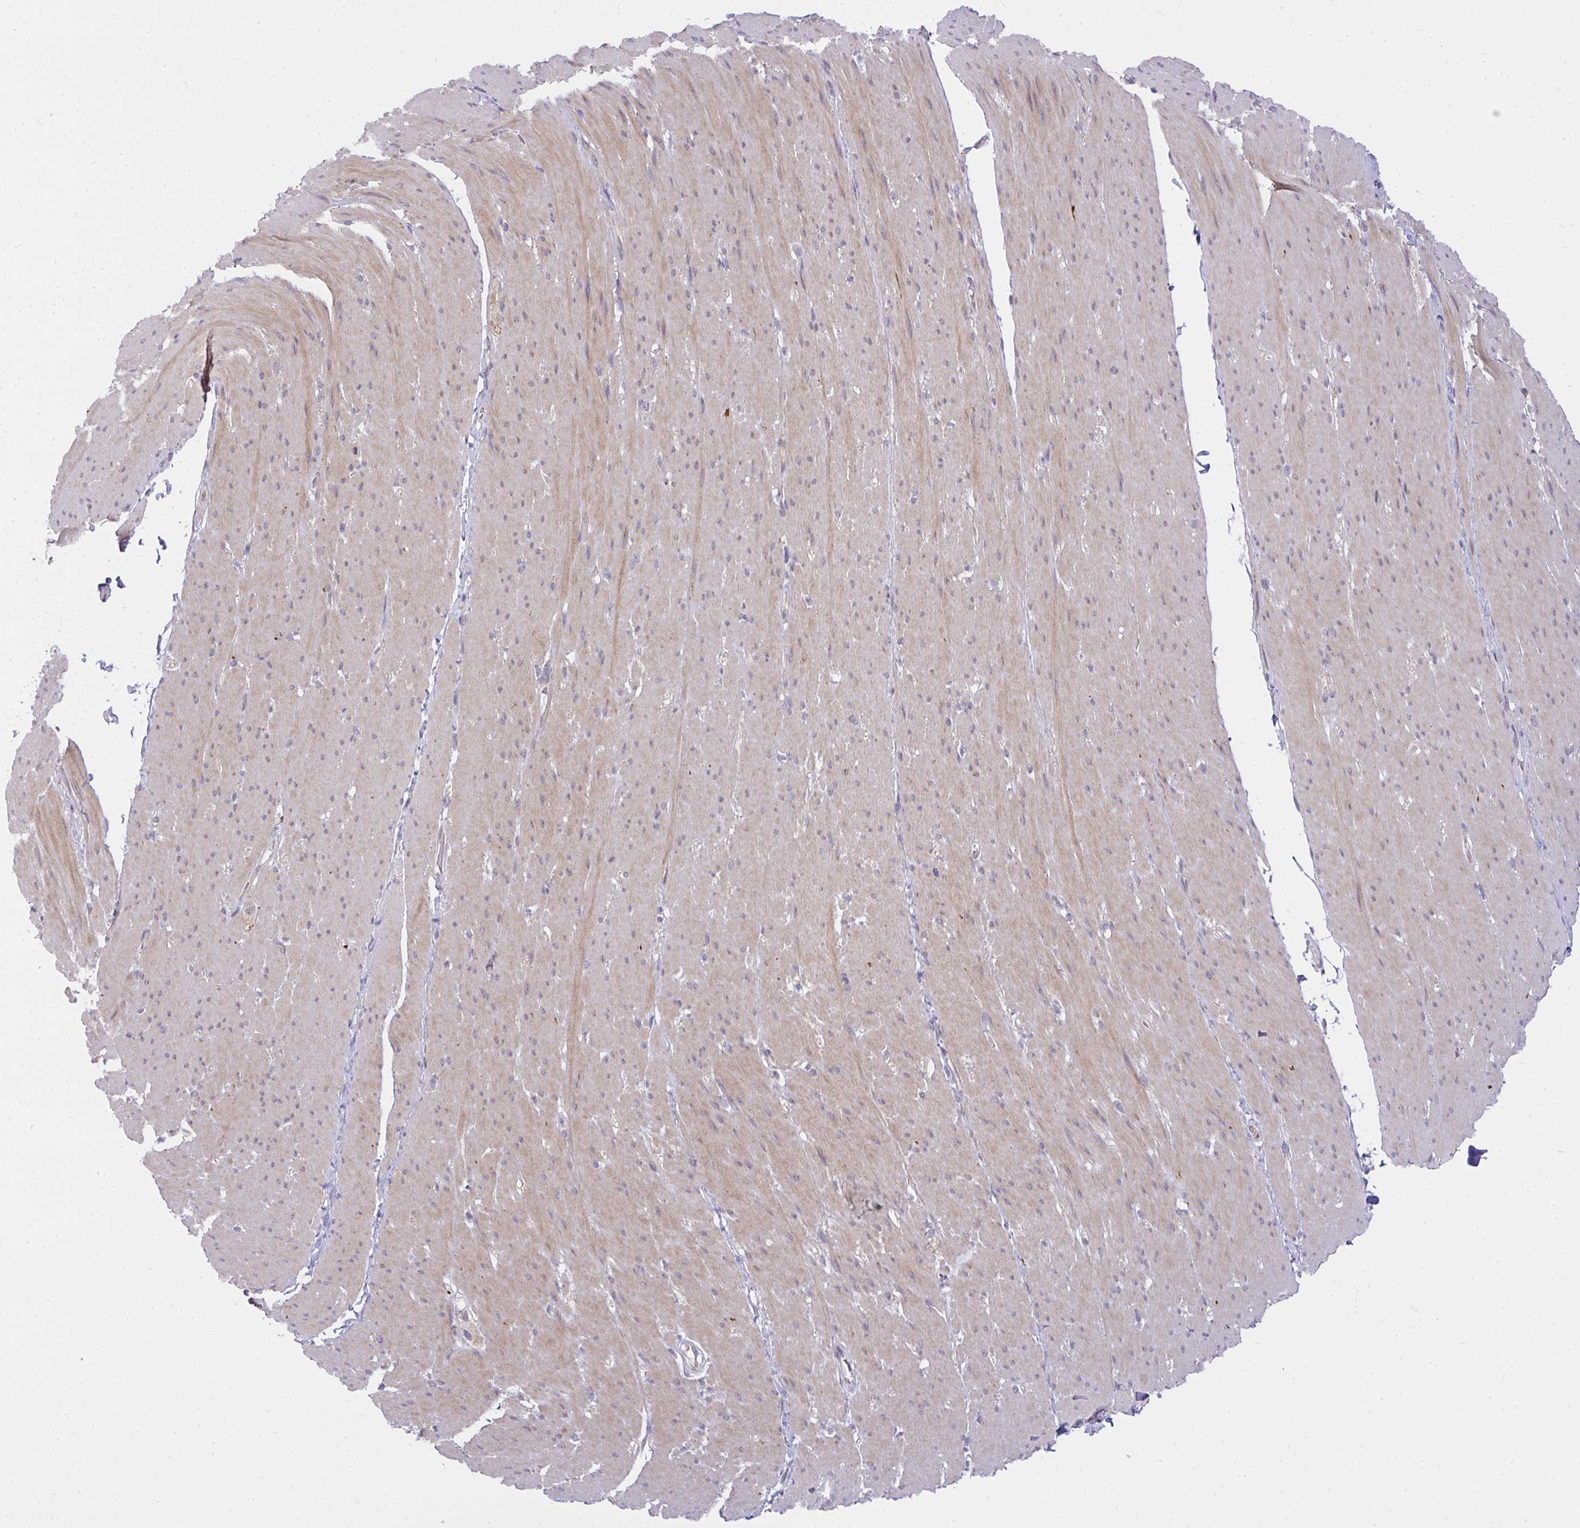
{"staining": {"intensity": "moderate", "quantity": "25%-75%", "location": "cytoplasmic/membranous"}, "tissue": "smooth muscle", "cell_type": "Smooth muscle cells", "image_type": "normal", "snomed": [{"axis": "morphology", "description": "Normal tissue, NOS"}, {"axis": "topography", "description": "Smooth muscle"}, {"axis": "topography", "description": "Rectum"}], "caption": "Brown immunohistochemical staining in benign human smooth muscle exhibits moderate cytoplasmic/membranous expression in about 25%-75% of smooth muscle cells.", "gene": "SRRM4", "patient": {"sex": "male", "age": 53}}